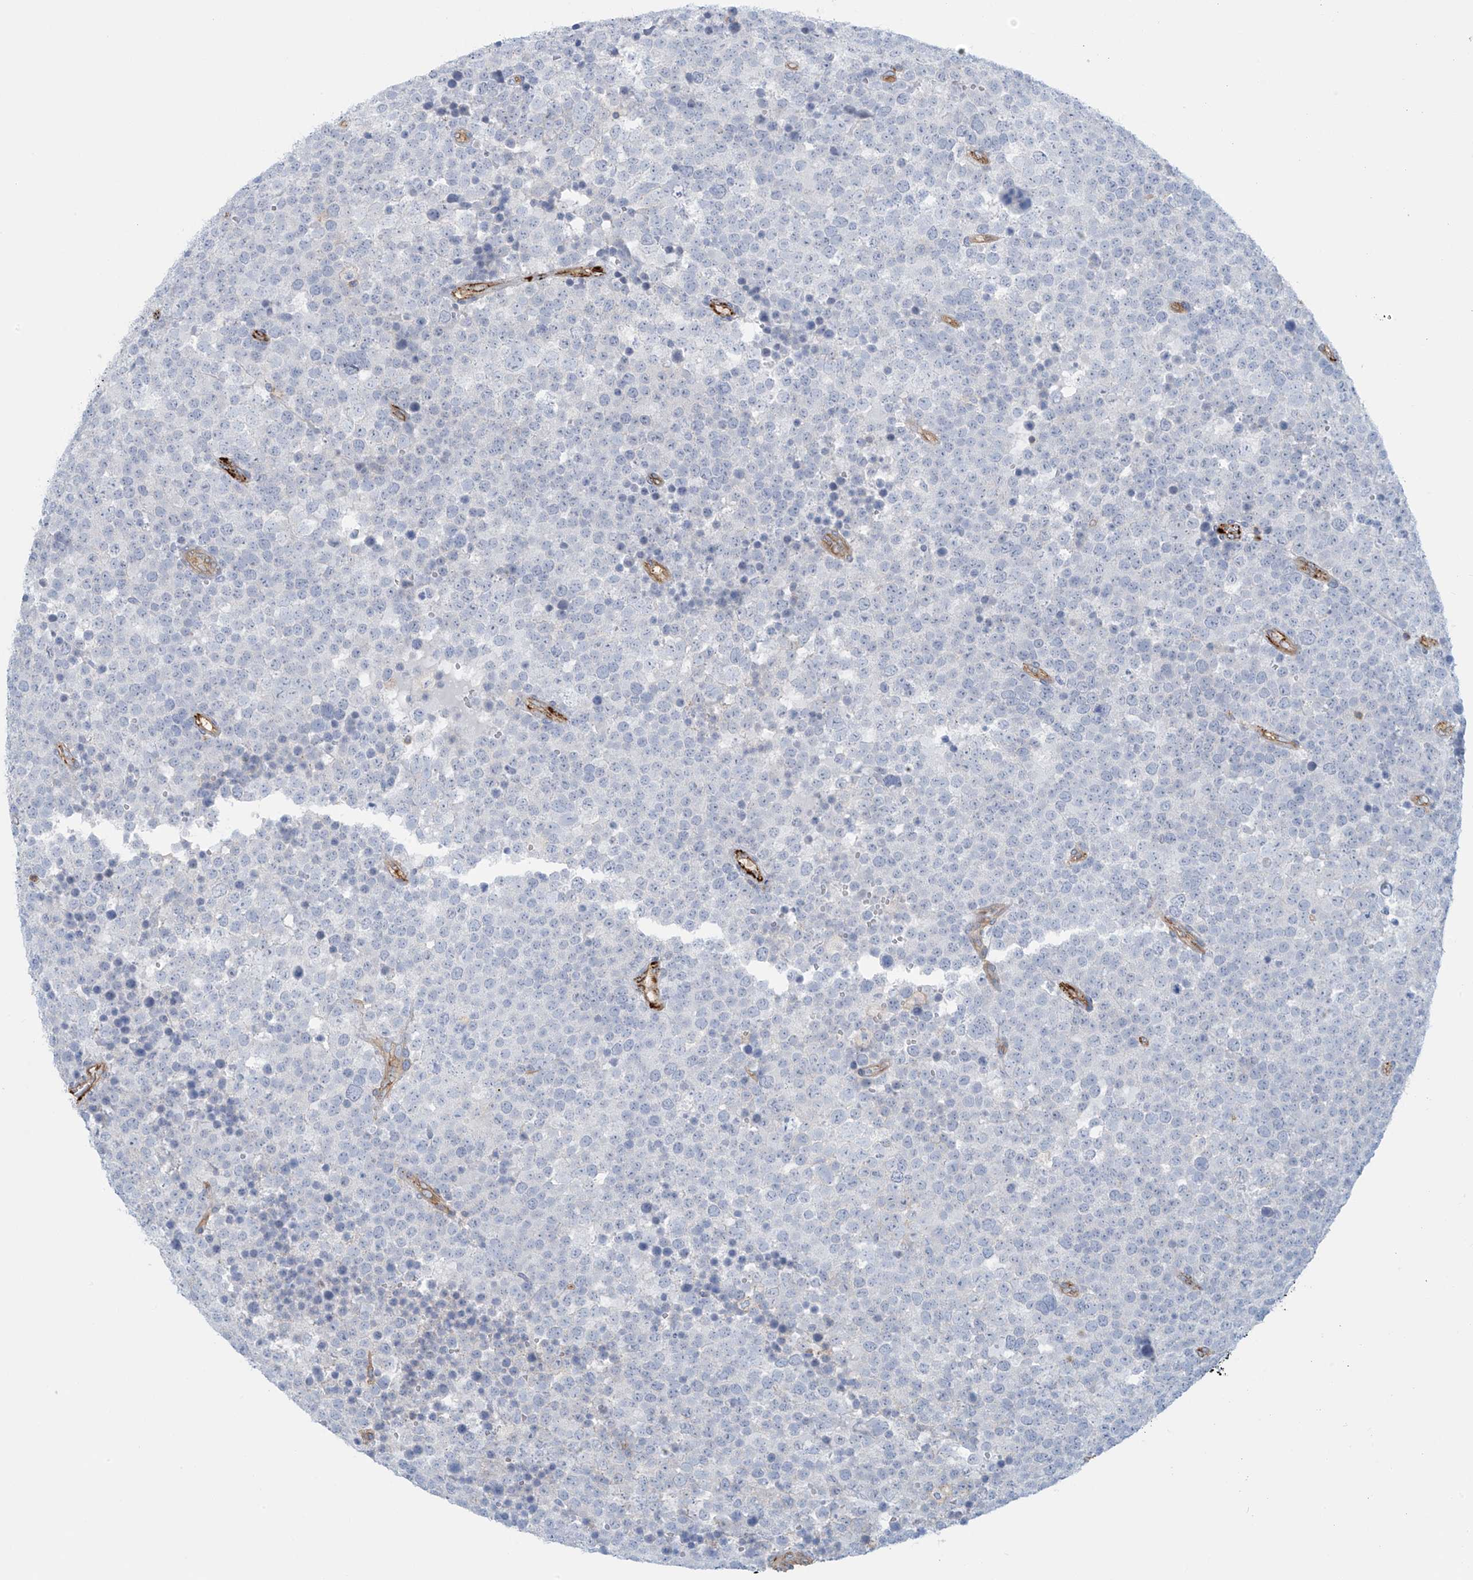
{"staining": {"intensity": "negative", "quantity": "none", "location": "none"}, "tissue": "testis cancer", "cell_type": "Tumor cells", "image_type": "cancer", "snomed": [{"axis": "morphology", "description": "Seminoma, NOS"}, {"axis": "topography", "description": "Testis"}], "caption": "Immunohistochemistry of testis cancer (seminoma) reveals no positivity in tumor cells. Brightfield microscopy of IHC stained with DAB (3,3'-diaminobenzidine) (brown) and hematoxylin (blue), captured at high magnification.", "gene": "ZNF846", "patient": {"sex": "male", "age": 71}}